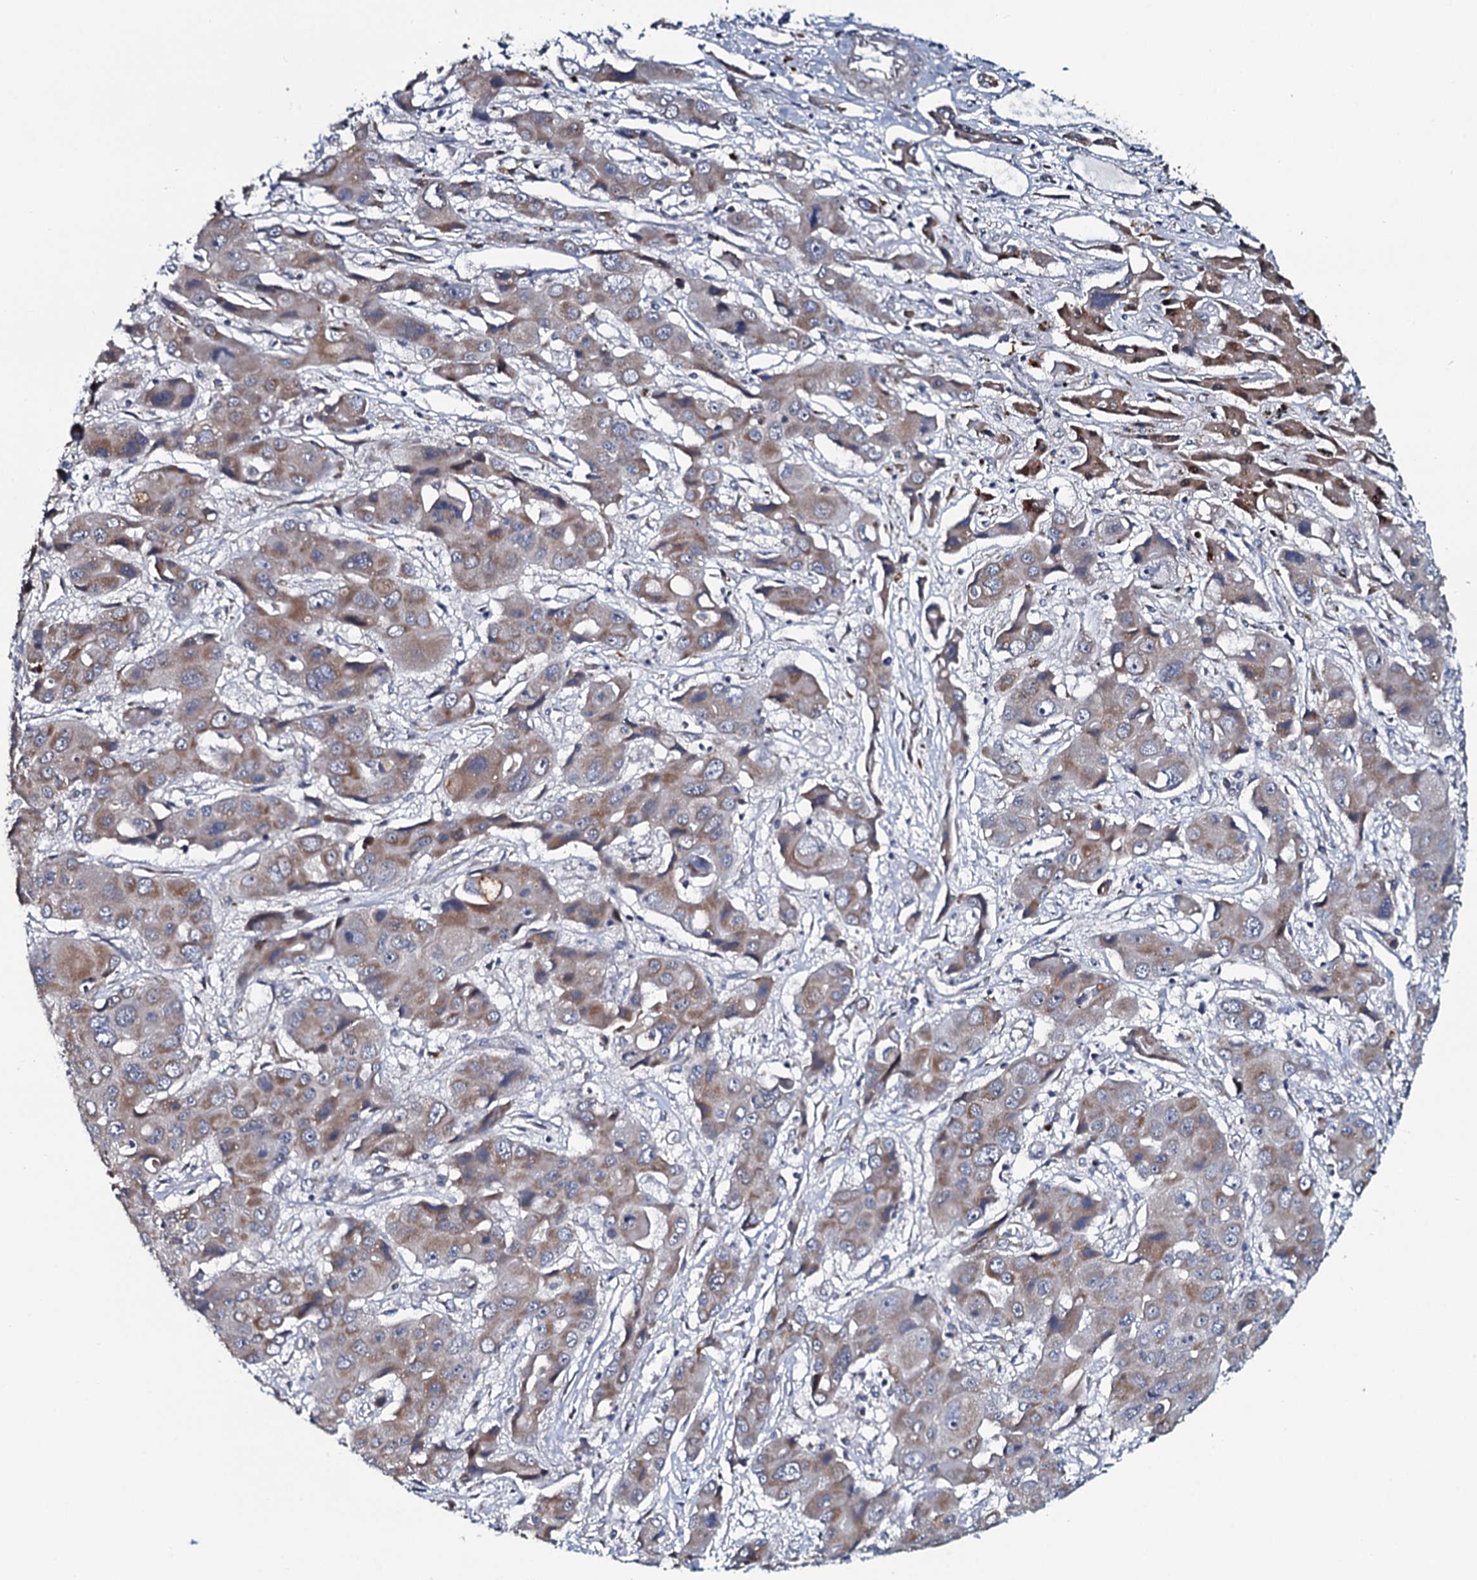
{"staining": {"intensity": "weak", "quantity": ">75%", "location": "cytoplasmic/membranous"}, "tissue": "liver cancer", "cell_type": "Tumor cells", "image_type": "cancer", "snomed": [{"axis": "morphology", "description": "Cholangiocarcinoma"}, {"axis": "topography", "description": "Liver"}], "caption": "This histopathology image displays IHC staining of liver cholangiocarcinoma, with low weak cytoplasmic/membranous staining in about >75% of tumor cells.", "gene": "KCTD4", "patient": {"sex": "male", "age": 67}}